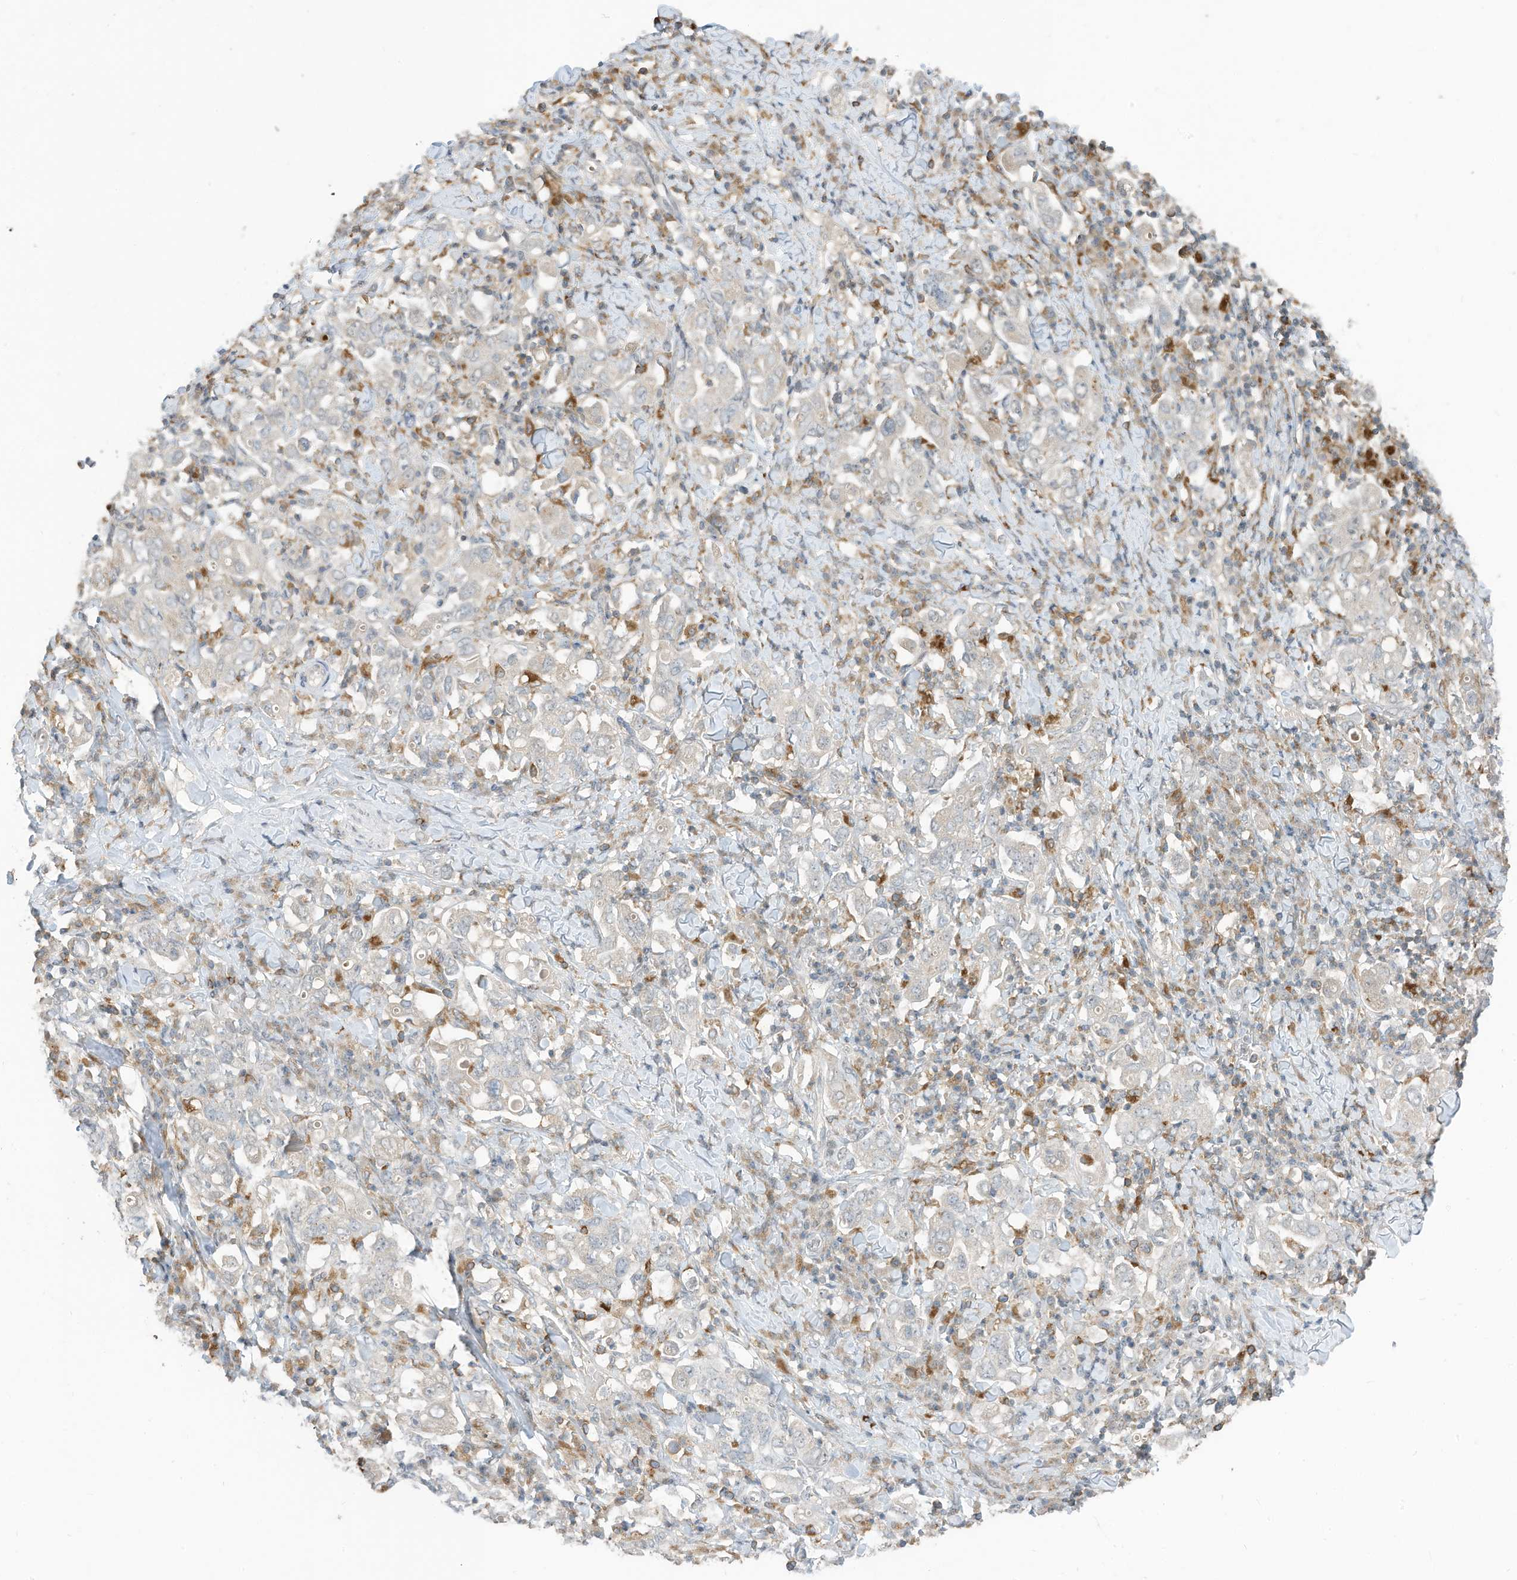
{"staining": {"intensity": "negative", "quantity": "none", "location": "none"}, "tissue": "stomach cancer", "cell_type": "Tumor cells", "image_type": "cancer", "snomed": [{"axis": "morphology", "description": "Adenocarcinoma, NOS"}, {"axis": "topography", "description": "Stomach, upper"}], "caption": "A high-resolution micrograph shows immunohistochemistry staining of stomach cancer, which displays no significant positivity in tumor cells.", "gene": "DZIP3", "patient": {"sex": "male", "age": 62}}